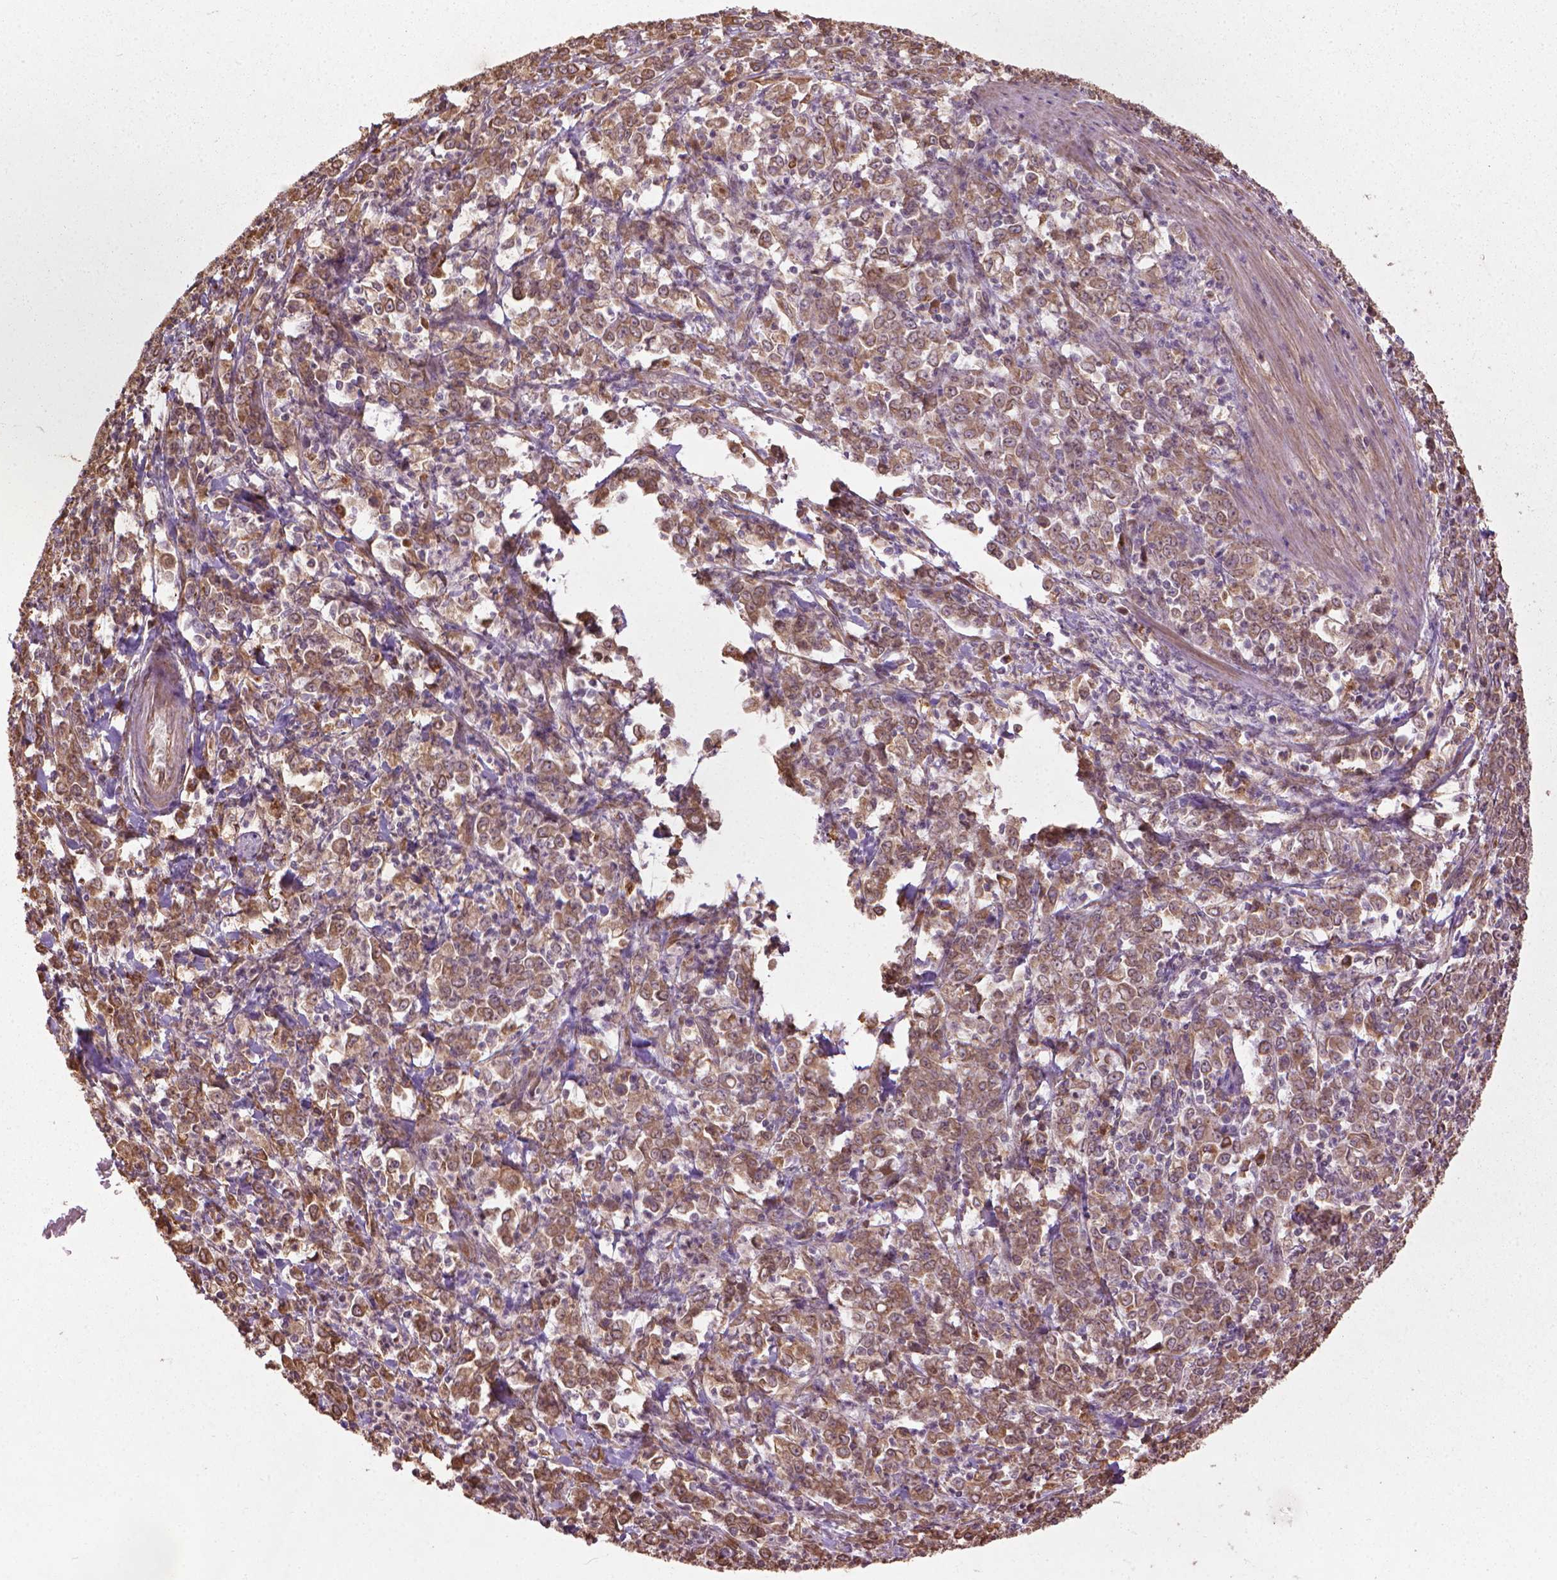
{"staining": {"intensity": "moderate", "quantity": ">75%", "location": "cytoplasmic/membranous"}, "tissue": "stomach cancer", "cell_type": "Tumor cells", "image_type": "cancer", "snomed": [{"axis": "morphology", "description": "Adenocarcinoma, NOS"}, {"axis": "topography", "description": "Stomach, lower"}], "caption": "Stomach adenocarcinoma stained with a brown dye reveals moderate cytoplasmic/membranous positive expression in about >75% of tumor cells.", "gene": "GAS1", "patient": {"sex": "female", "age": 71}}